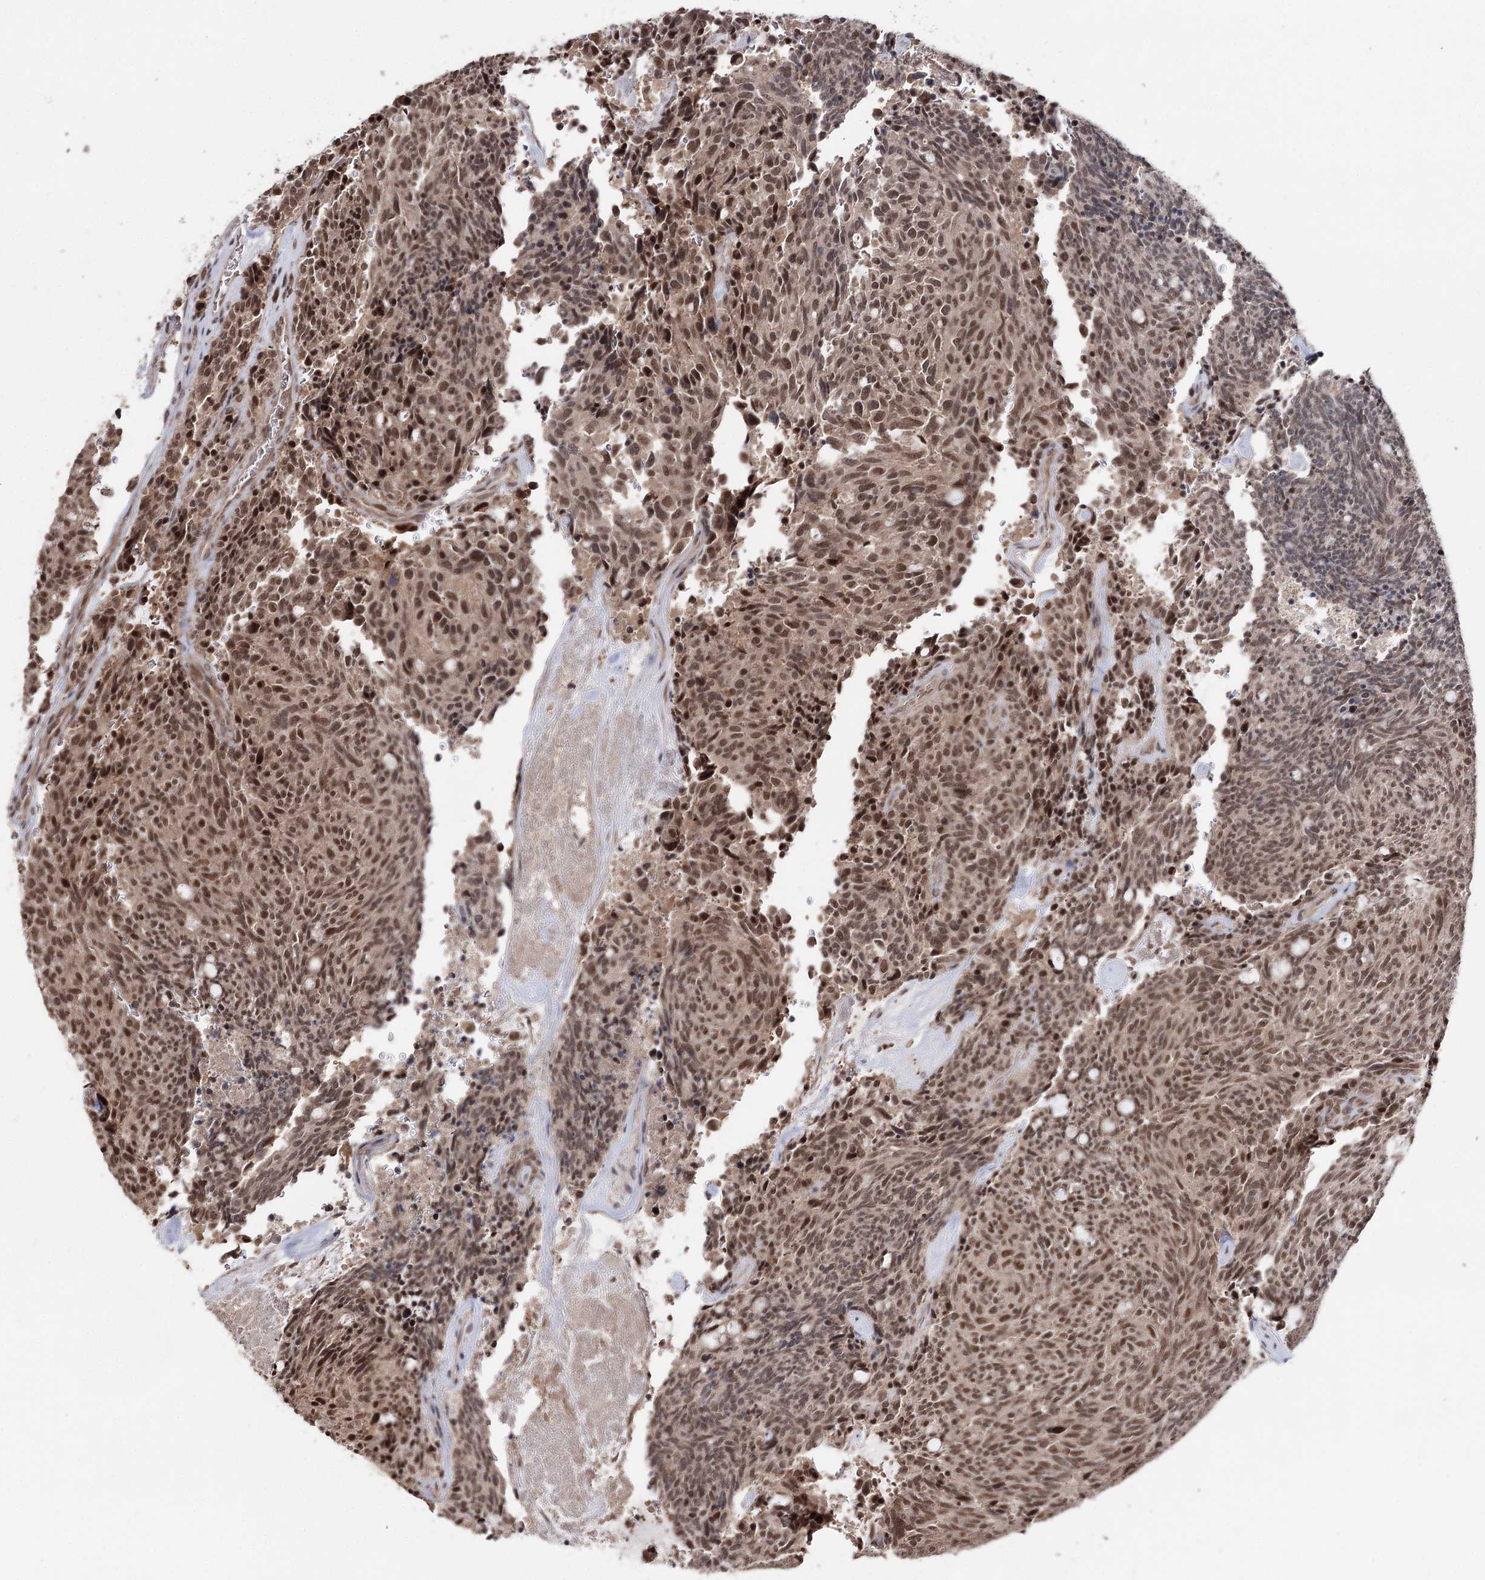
{"staining": {"intensity": "moderate", "quantity": ">75%", "location": "nuclear"}, "tissue": "carcinoid", "cell_type": "Tumor cells", "image_type": "cancer", "snomed": [{"axis": "morphology", "description": "Carcinoid, malignant, NOS"}, {"axis": "topography", "description": "Pancreas"}], "caption": "A brown stain highlights moderate nuclear staining of a protein in human malignant carcinoid tumor cells. (brown staining indicates protein expression, while blue staining denotes nuclei).", "gene": "FAM53B", "patient": {"sex": "female", "age": 54}}